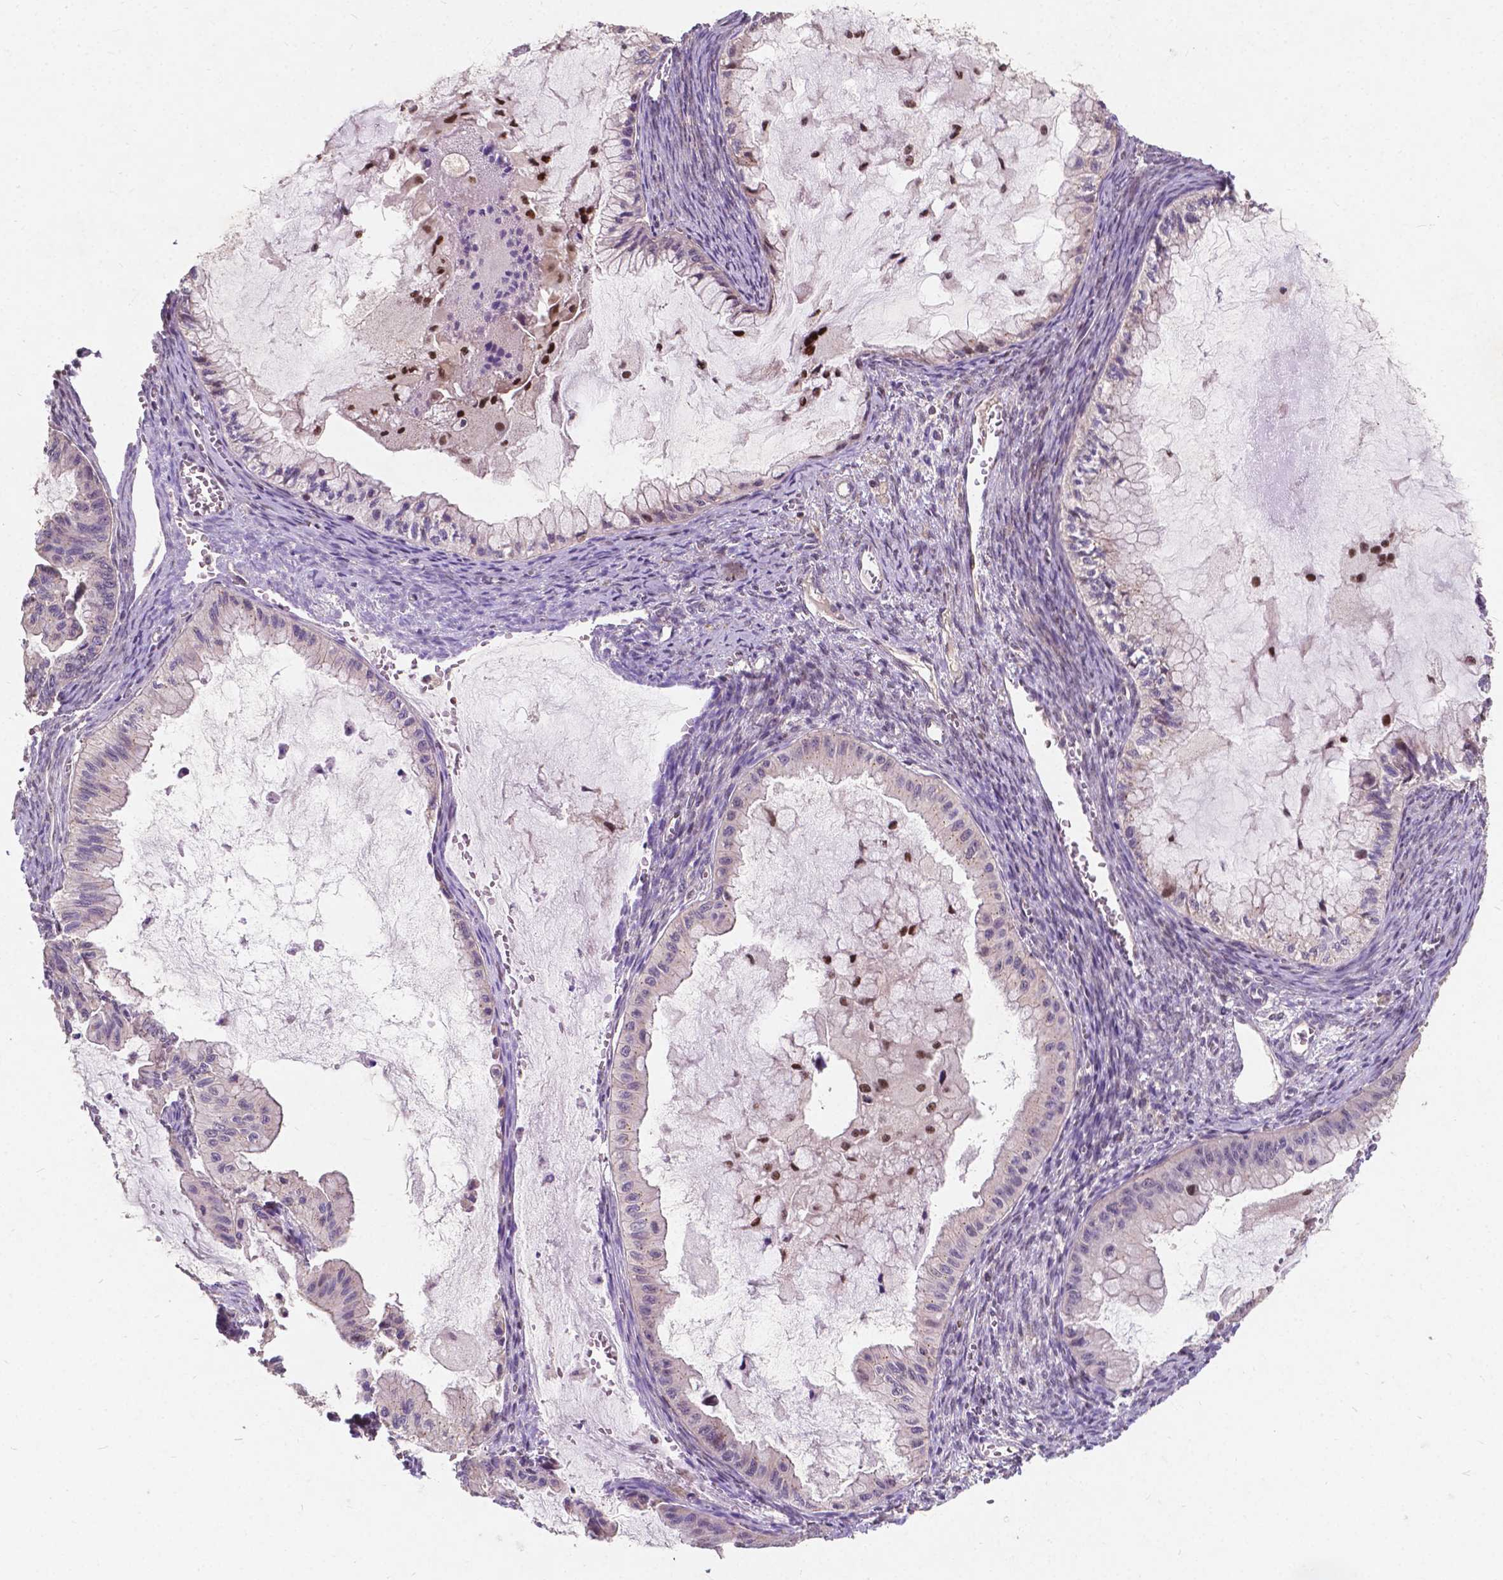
{"staining": {"intensity": "weak", "quantity": "<25%", "location": "cytoplasmic/membranous"}, "tissue": "ovarian cancer", "cell_type": "Tumor cells", "image_type": "cancer", "snomed": [{"axis": "morphology", "description": "Cystadenocarcinoma, mucinous, NOS"}, {"axis": "topography", "description": "Ovary"}], "caption": "Immunohistochemistry image of mucinous cystadenocarcinoma (ovarian) stained for a protein (brown), which shows no expression in tumor cells. (DAB (3,3'-diaminobenzidine) immunohistochemistry (IHC), high magnification).", "gene": "DUSP16", "patient": {"sex": "female", "age": 72}}